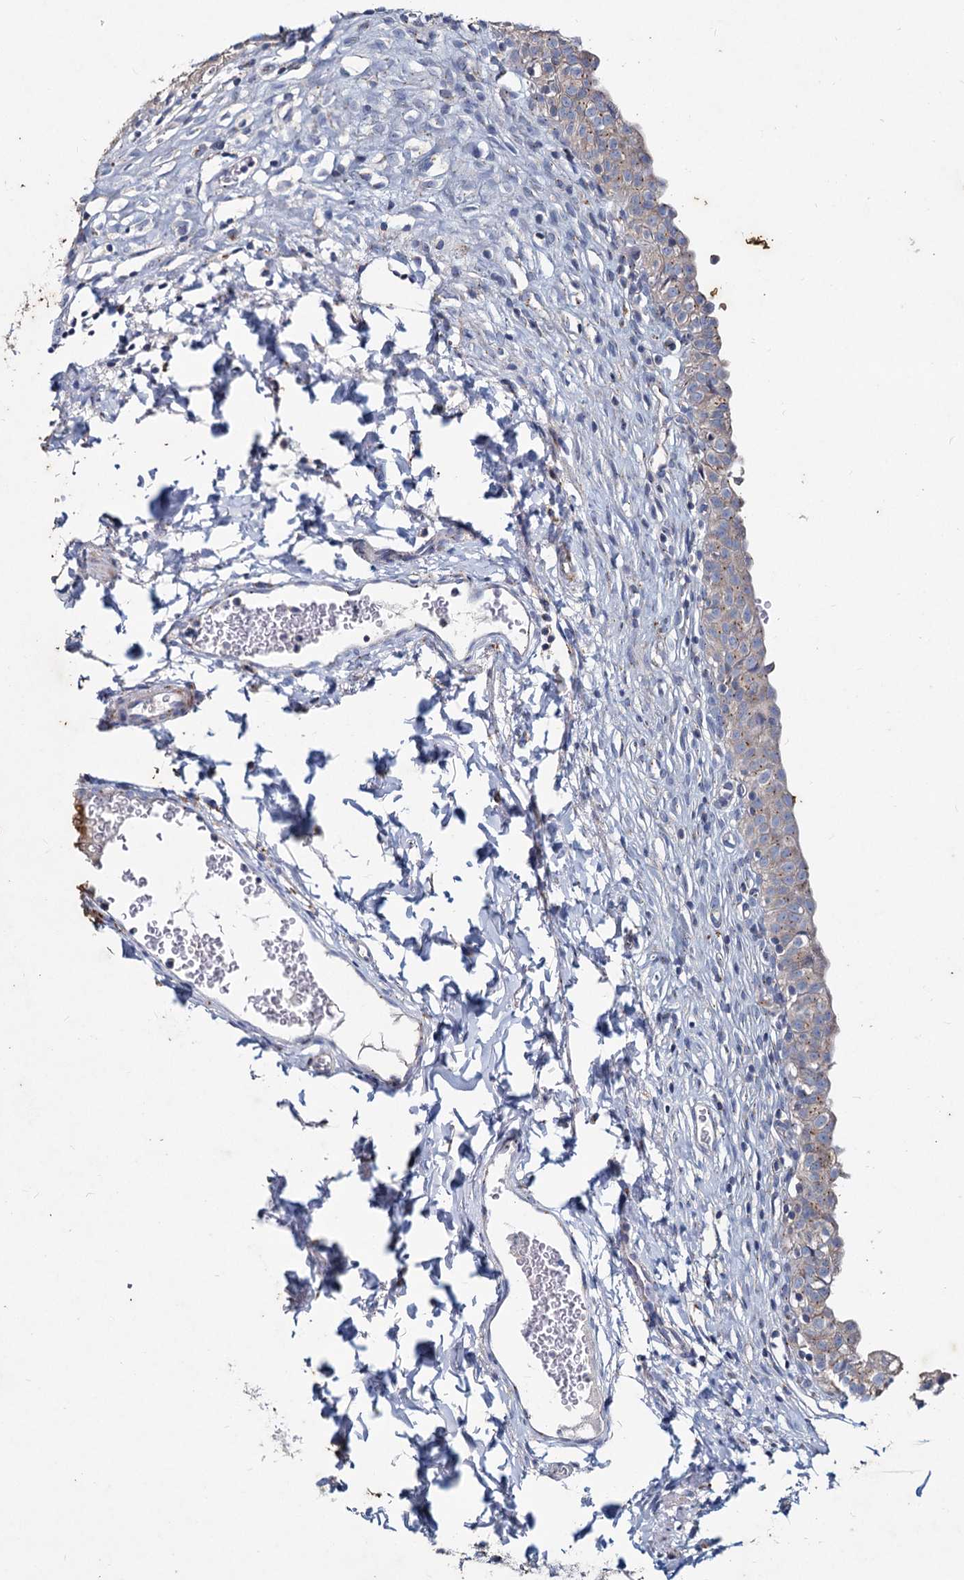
{"staining": {"intensity": "weak", "quantity": "25%-75%", "location": "cytoplasmic/membranous"}, "tissue": "urinary bladder", "cell_type": "Urothelial cells", "image_type": "normal", "snomed": [{"axis": "morphology", "description": "Normal tissue, NOS"}, {"axis": "topography", "description": "Urinary bladder"}], "caption": "Unremarkable urinary bladder was stained to show a protein in brown. There is low levels of weak cytoplasmic/membranous expression in about 25%-75% of urothelial cells.", "gene": "AGBL4", "patient": {"sex": "male", "age": 55}}